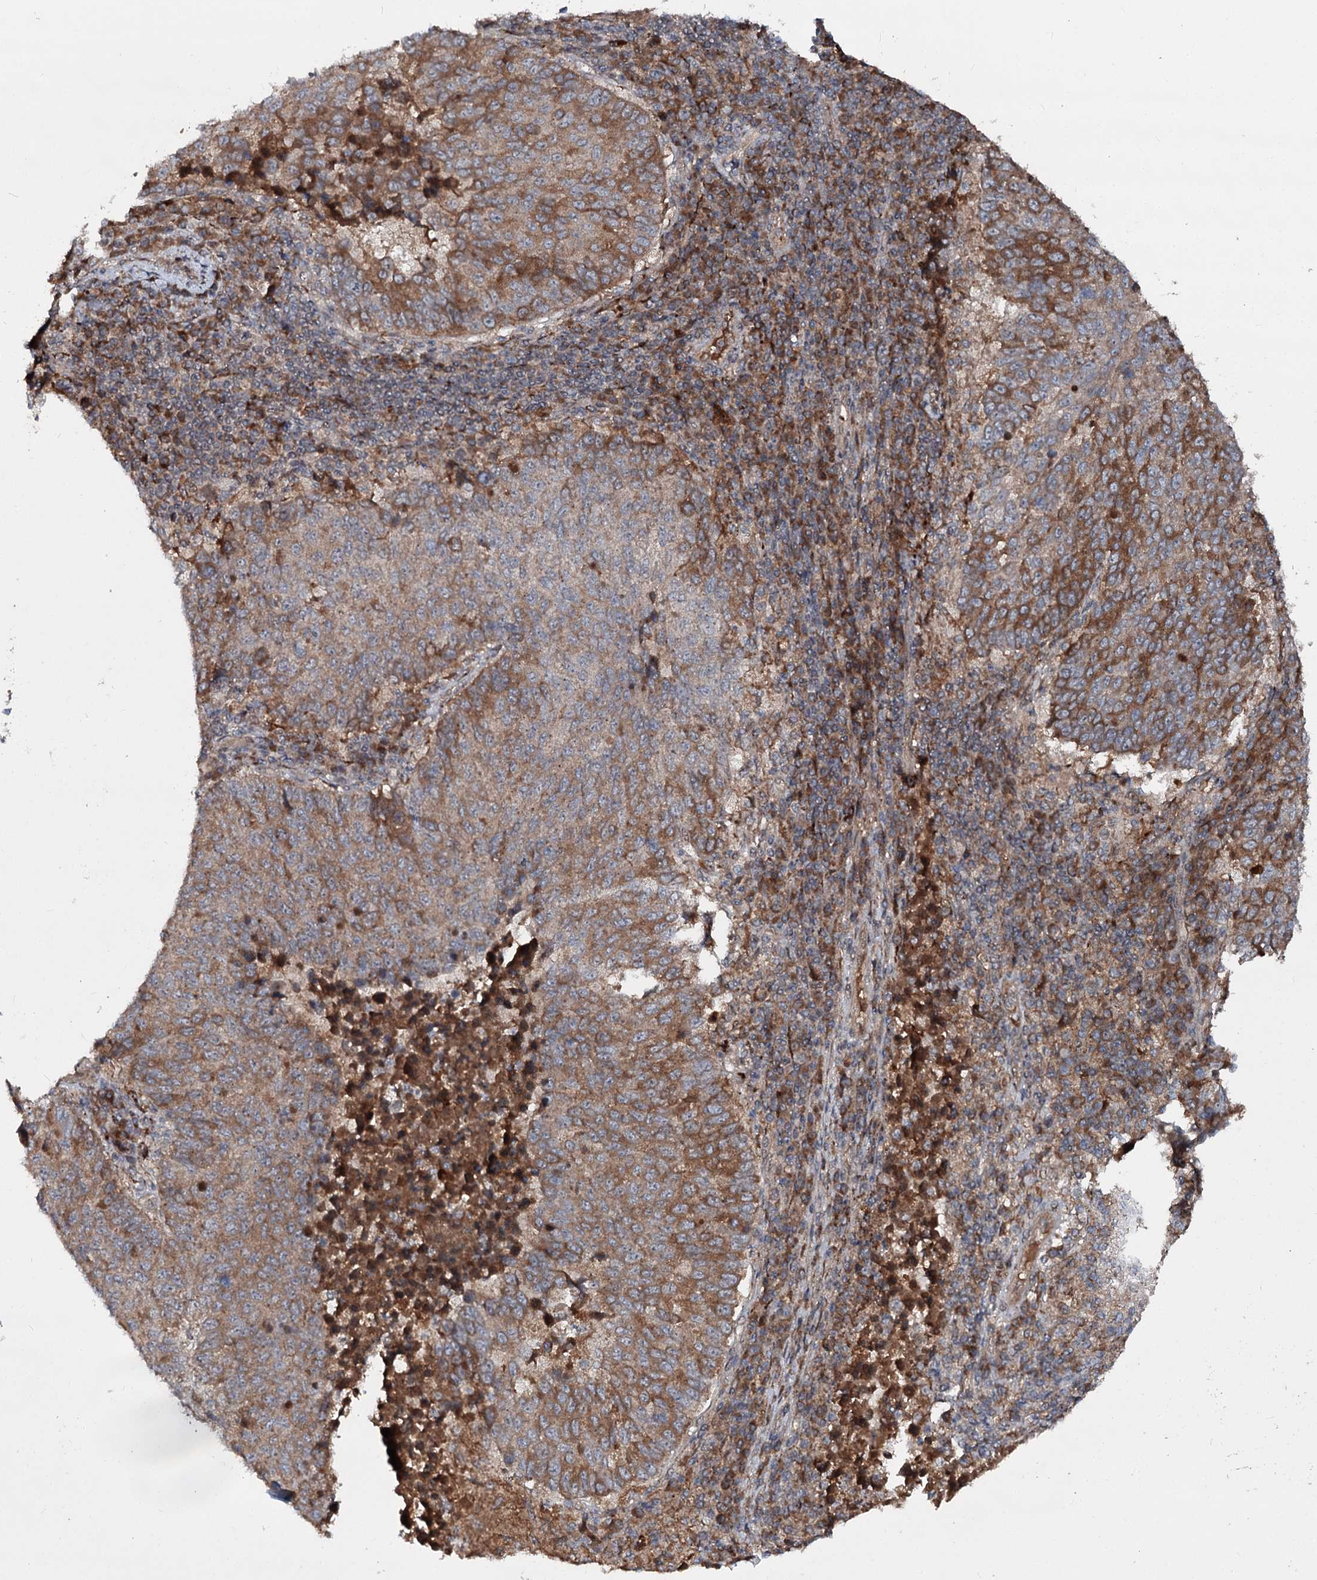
{"staining": {"intensity": "moderate", "quantity": "<25%", "location": "cytoplasmic/membranous"}, "tissue": "lung cancer", "cell_type": "Tumor cells", "image_type": "cancer", "snomed": [{"axis": "morphology", "description": "Squamous cell carcinoma, NOS"}, {"axis": "topography", "description": "Lung"}], "caption": "Lung squamous cell carcinoma stained with a brown dye exhibits moderate cytoplasmic/membranous positive expression in about <25% of tumor cells.", "gene": "MSANTD2", "patient": {"sex": "male", "age": 73}}